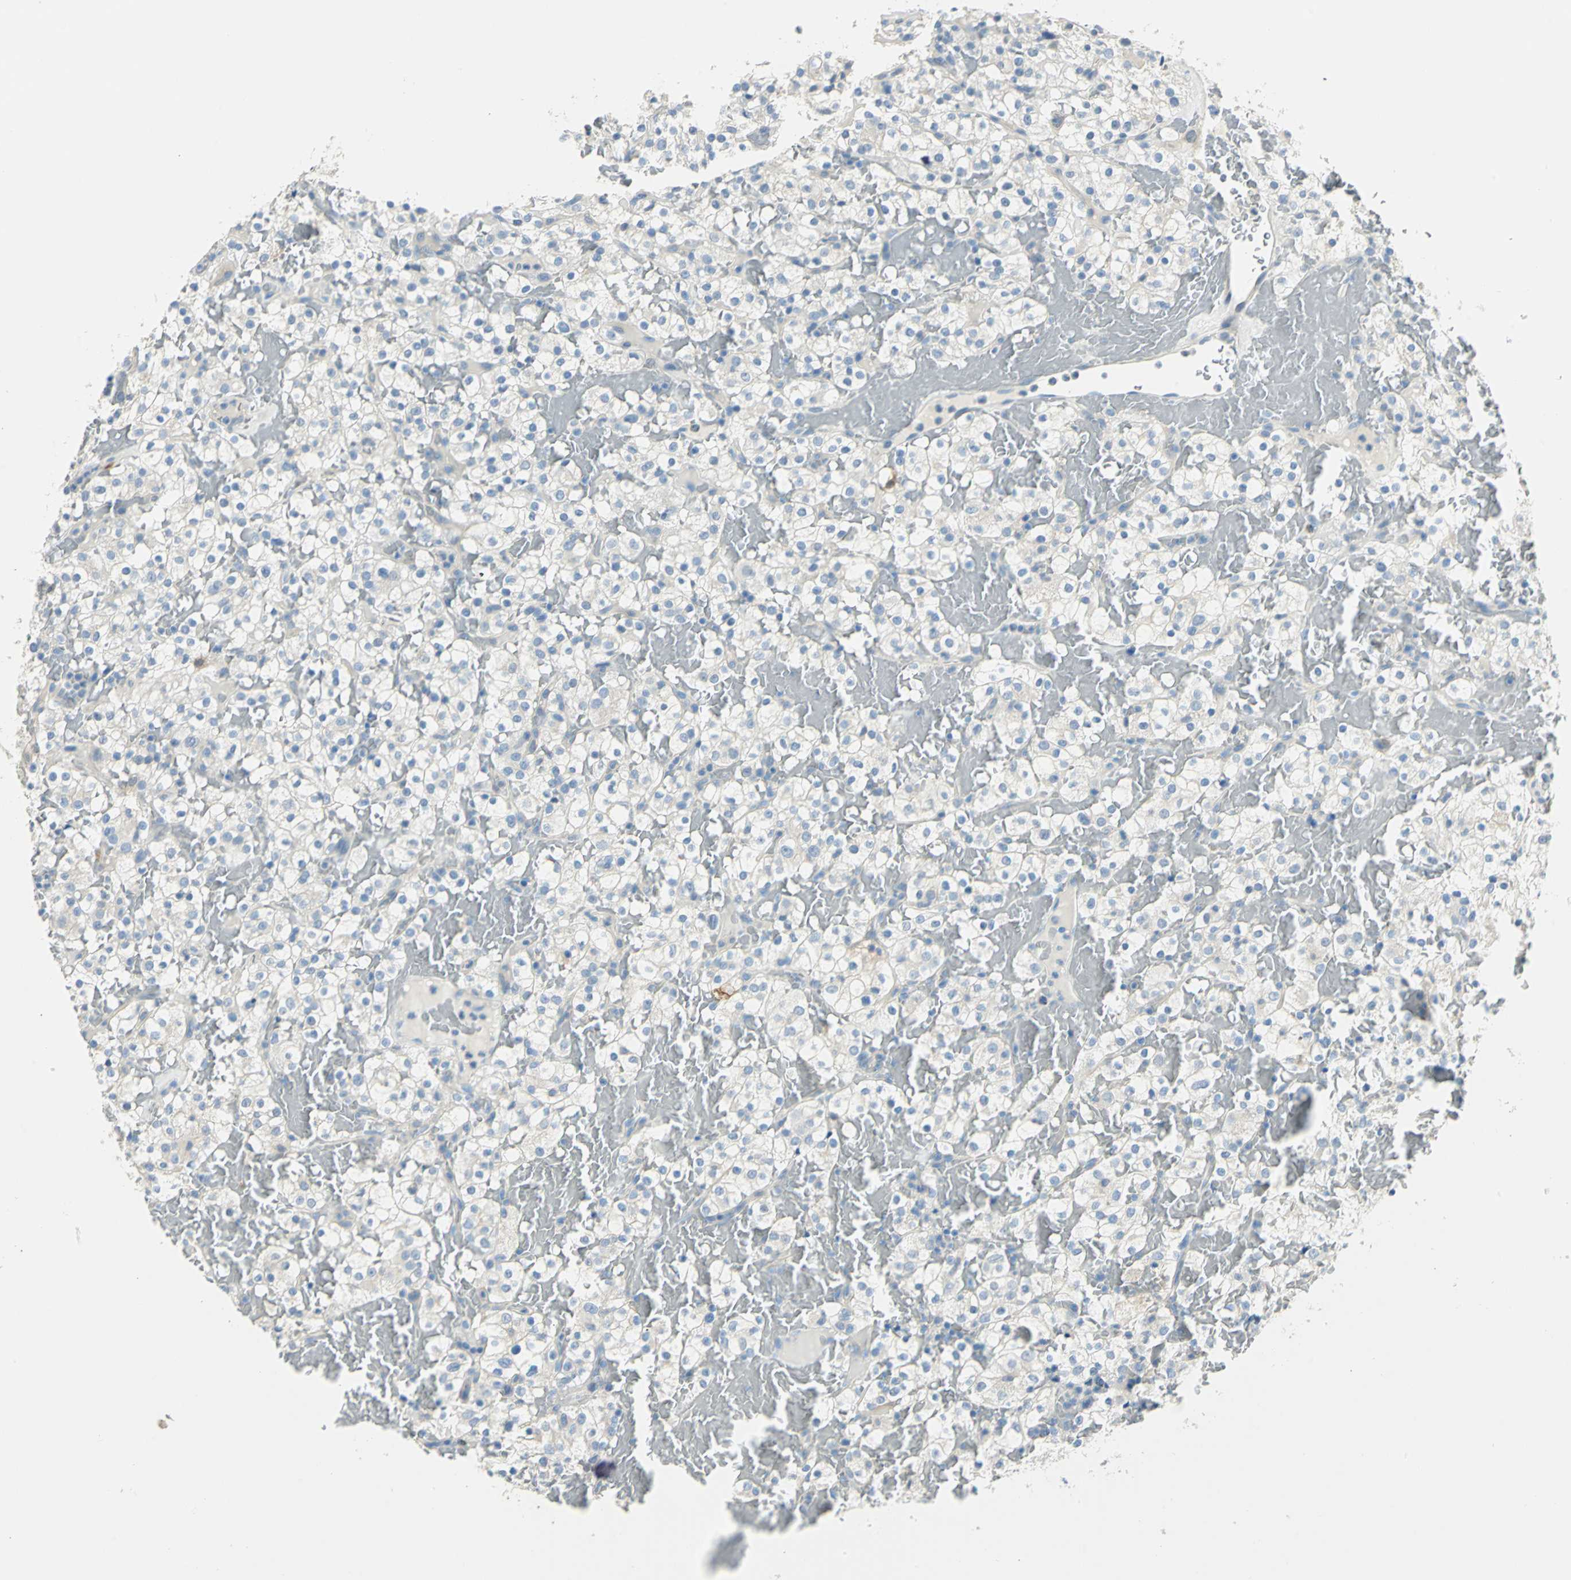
{"staining": {"intensity": "negative", "quantity": "none", "location": "none"}, "tissue": "renal cancer", "cell_type": "Tumor cells", "image_type": "cancer", "snomed": [{"axis": "morphology", "description": "Normal tissue, NOS"}, {"axis": "morphology", "description": "Adenocarcinoma, NOS"}, {"axis": "topography", "description": "Kidney"}], "caption": "Tumor cells are negative for brown protein staining in renal cancer.", "gene": "UCHL1", "patient": {"sex": "female", "age": 72}}